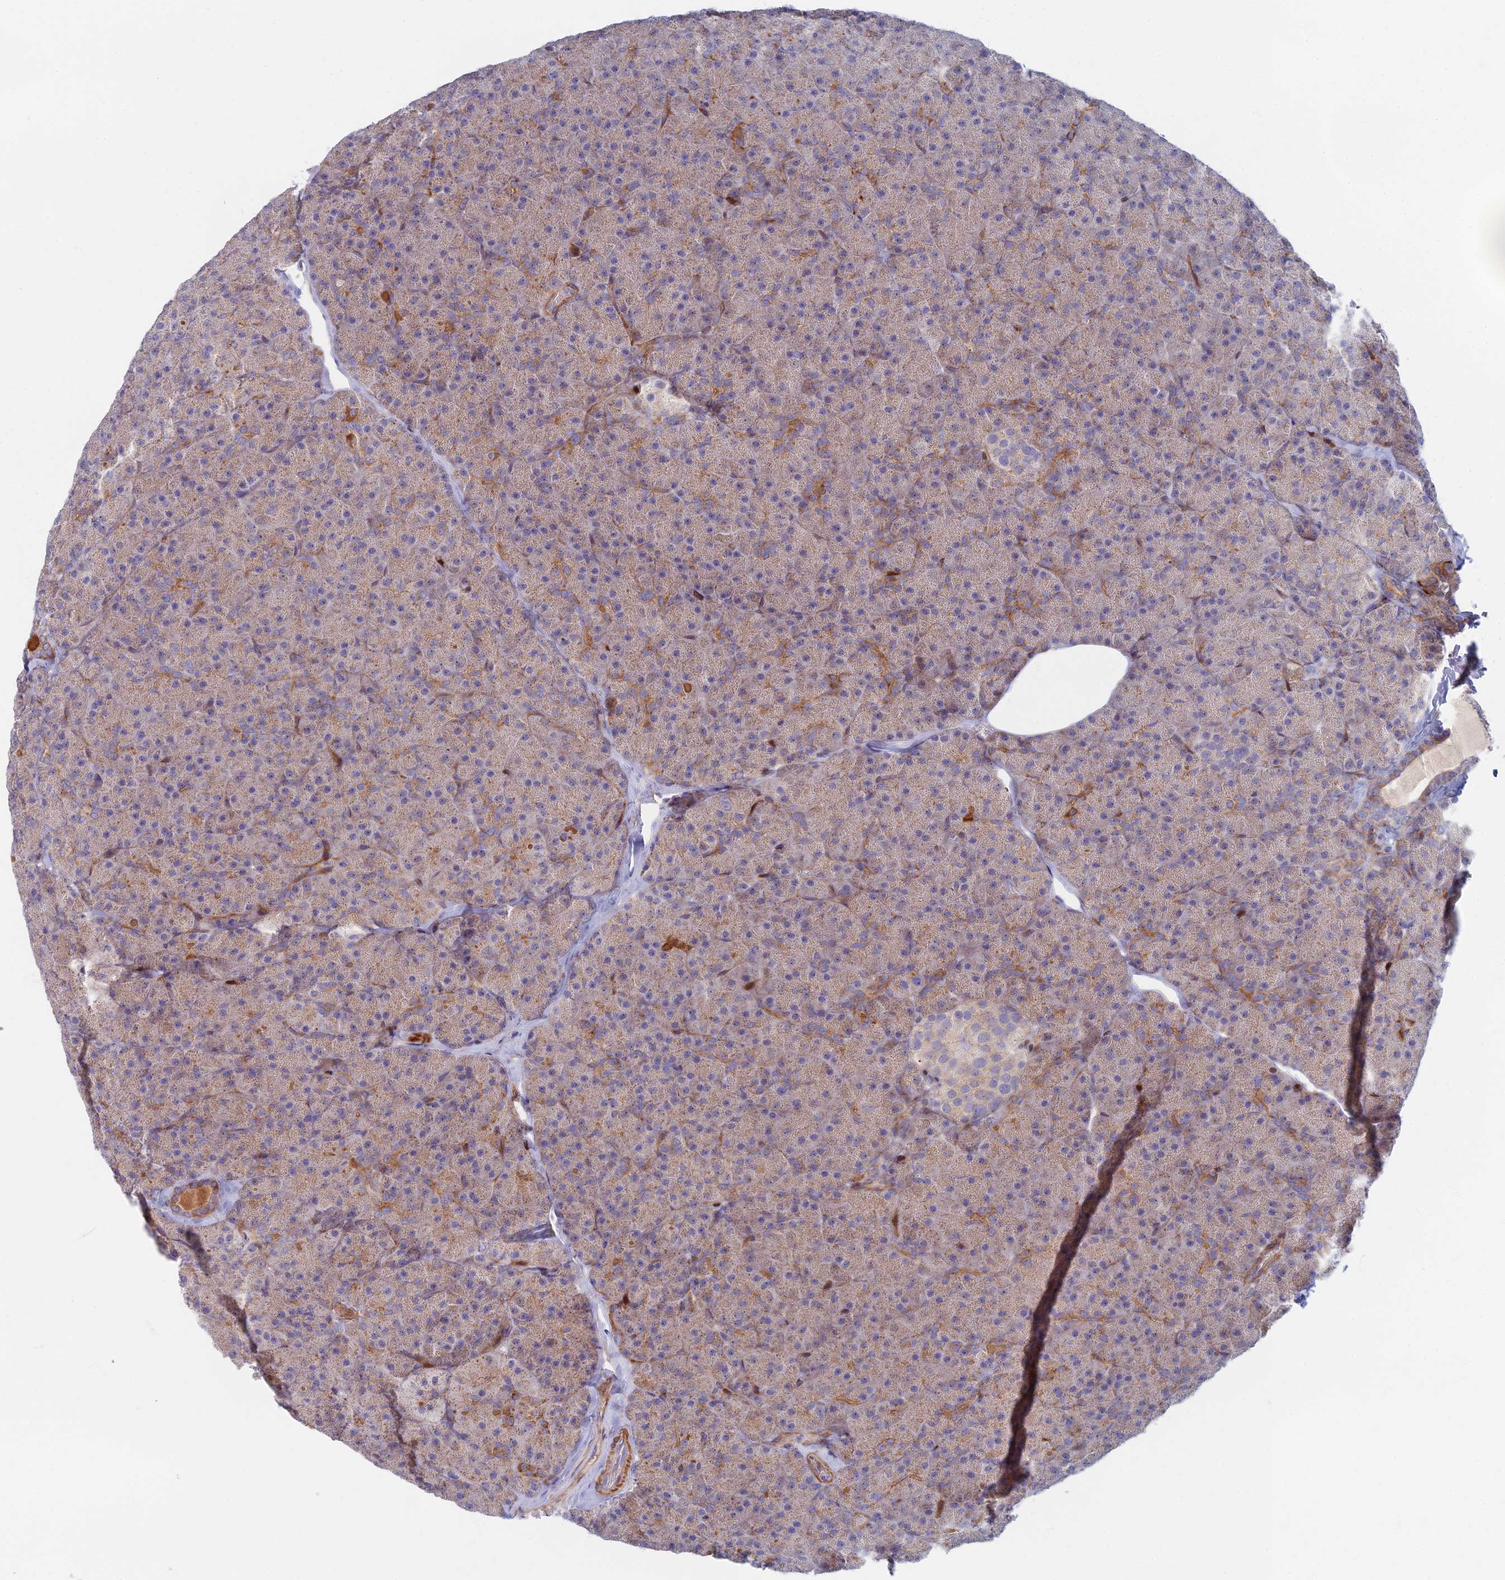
{"staining": {"intensity": "moderate", "quantity": "25%-75%", "location": "cytoplasmic/membranous"}, "tissue": "pancreas", "cell_type": "Exocrine glandular cells", "image_type": "normal", "snomed": [{"axis": "morphology", "description": "Normal tissue, NOS"}, {"axis": "topography", "description": "Pancreas"}], "caption": "Immunohistochemistry (DAB (3,3'-diaminobenzidine)) staining of benign pancreas shows moderate cytoplasmic/membranous protein positivity in approximately 25%-75% of exocrine glandular cells.", "gene": "C15orf40", "patient": {"sex": "male", "age": 36}}